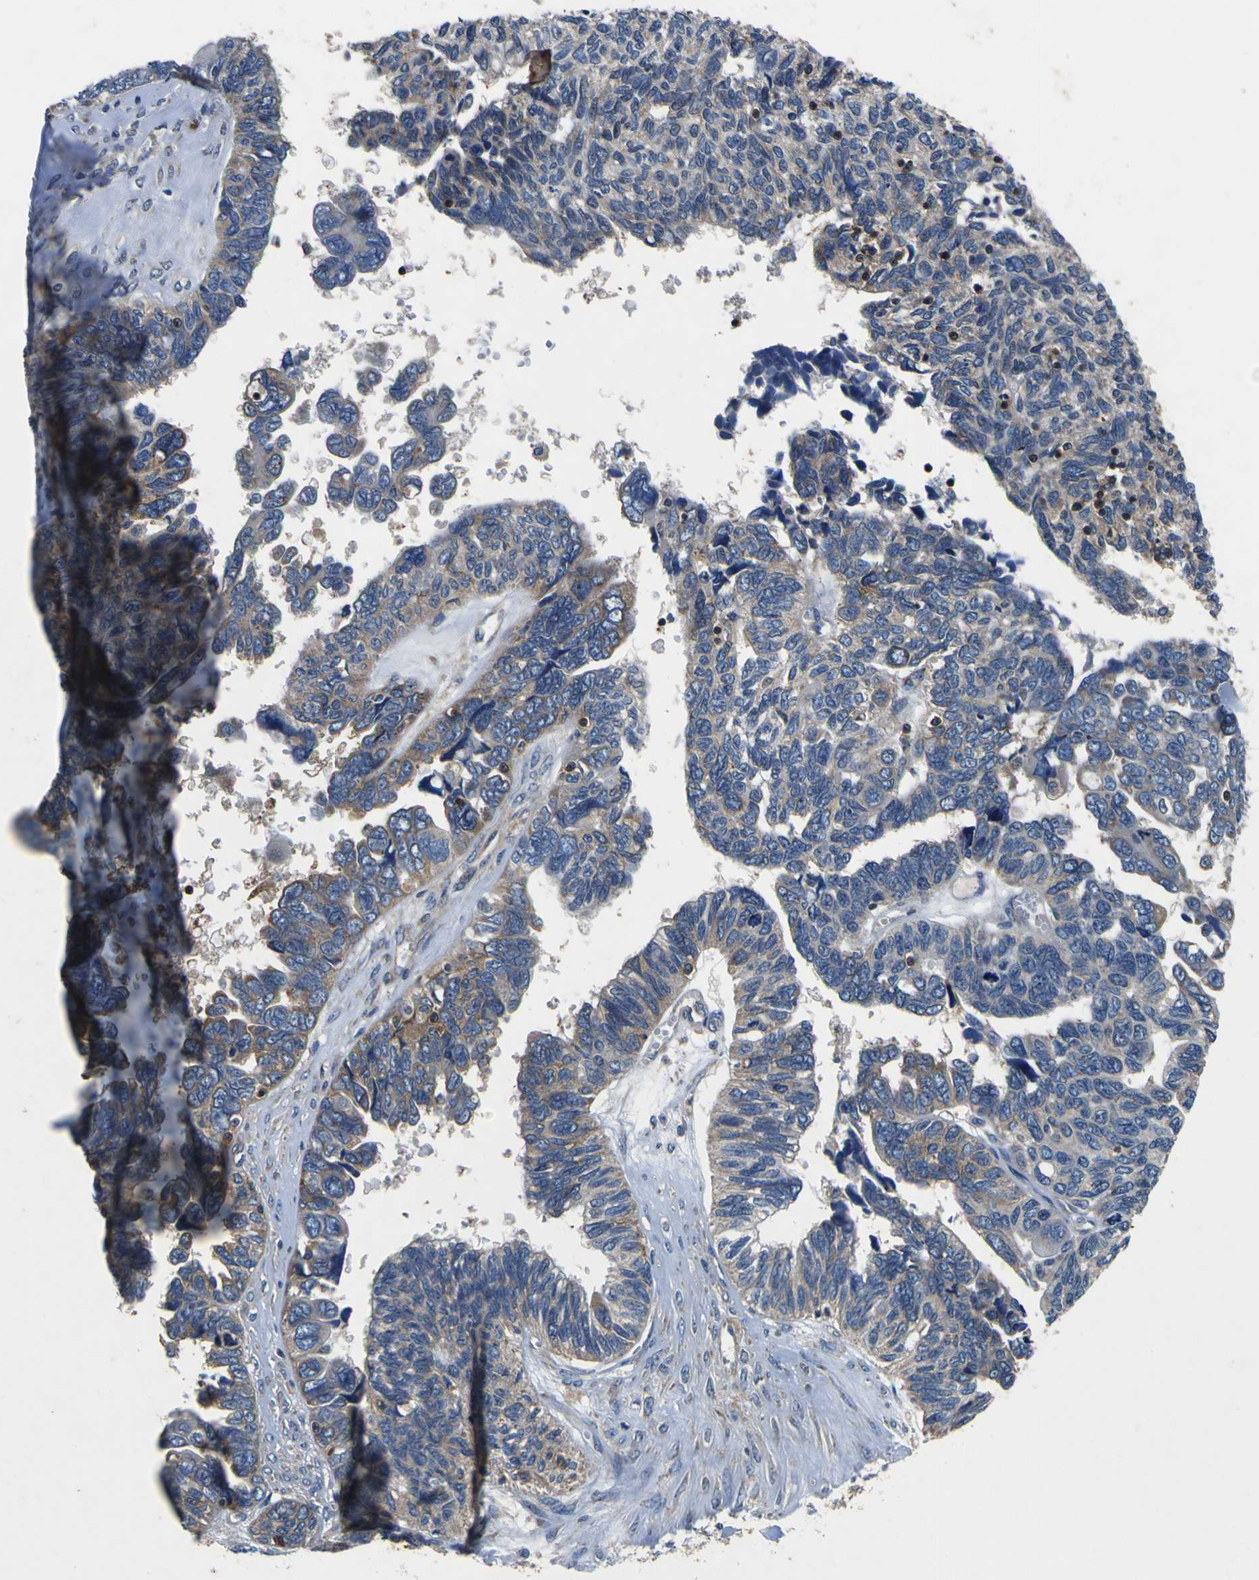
{"staining": {"intensity": "weak", "quantity": ">75%", "location": "cytoplasmic/membranous"}, "tissue": "ovarian cancer", "cell_type": "Tumor cells", "image_type": "cancer", "snomed": [{"axis": "morphology", "description": "Cystadenocarcinoma, serous, NOS"}, {"axis": "topography", "description": "Ovary"}], "caption": "Brown immunohistochemical staining in ovarian cancer (serous cystadenocarcinoma) displays weak cytoplasmic/membranous staining in approximately >75% of tumor cells.", "gene": "CNR2", "patient": {"sex": "female", "age": 79}}